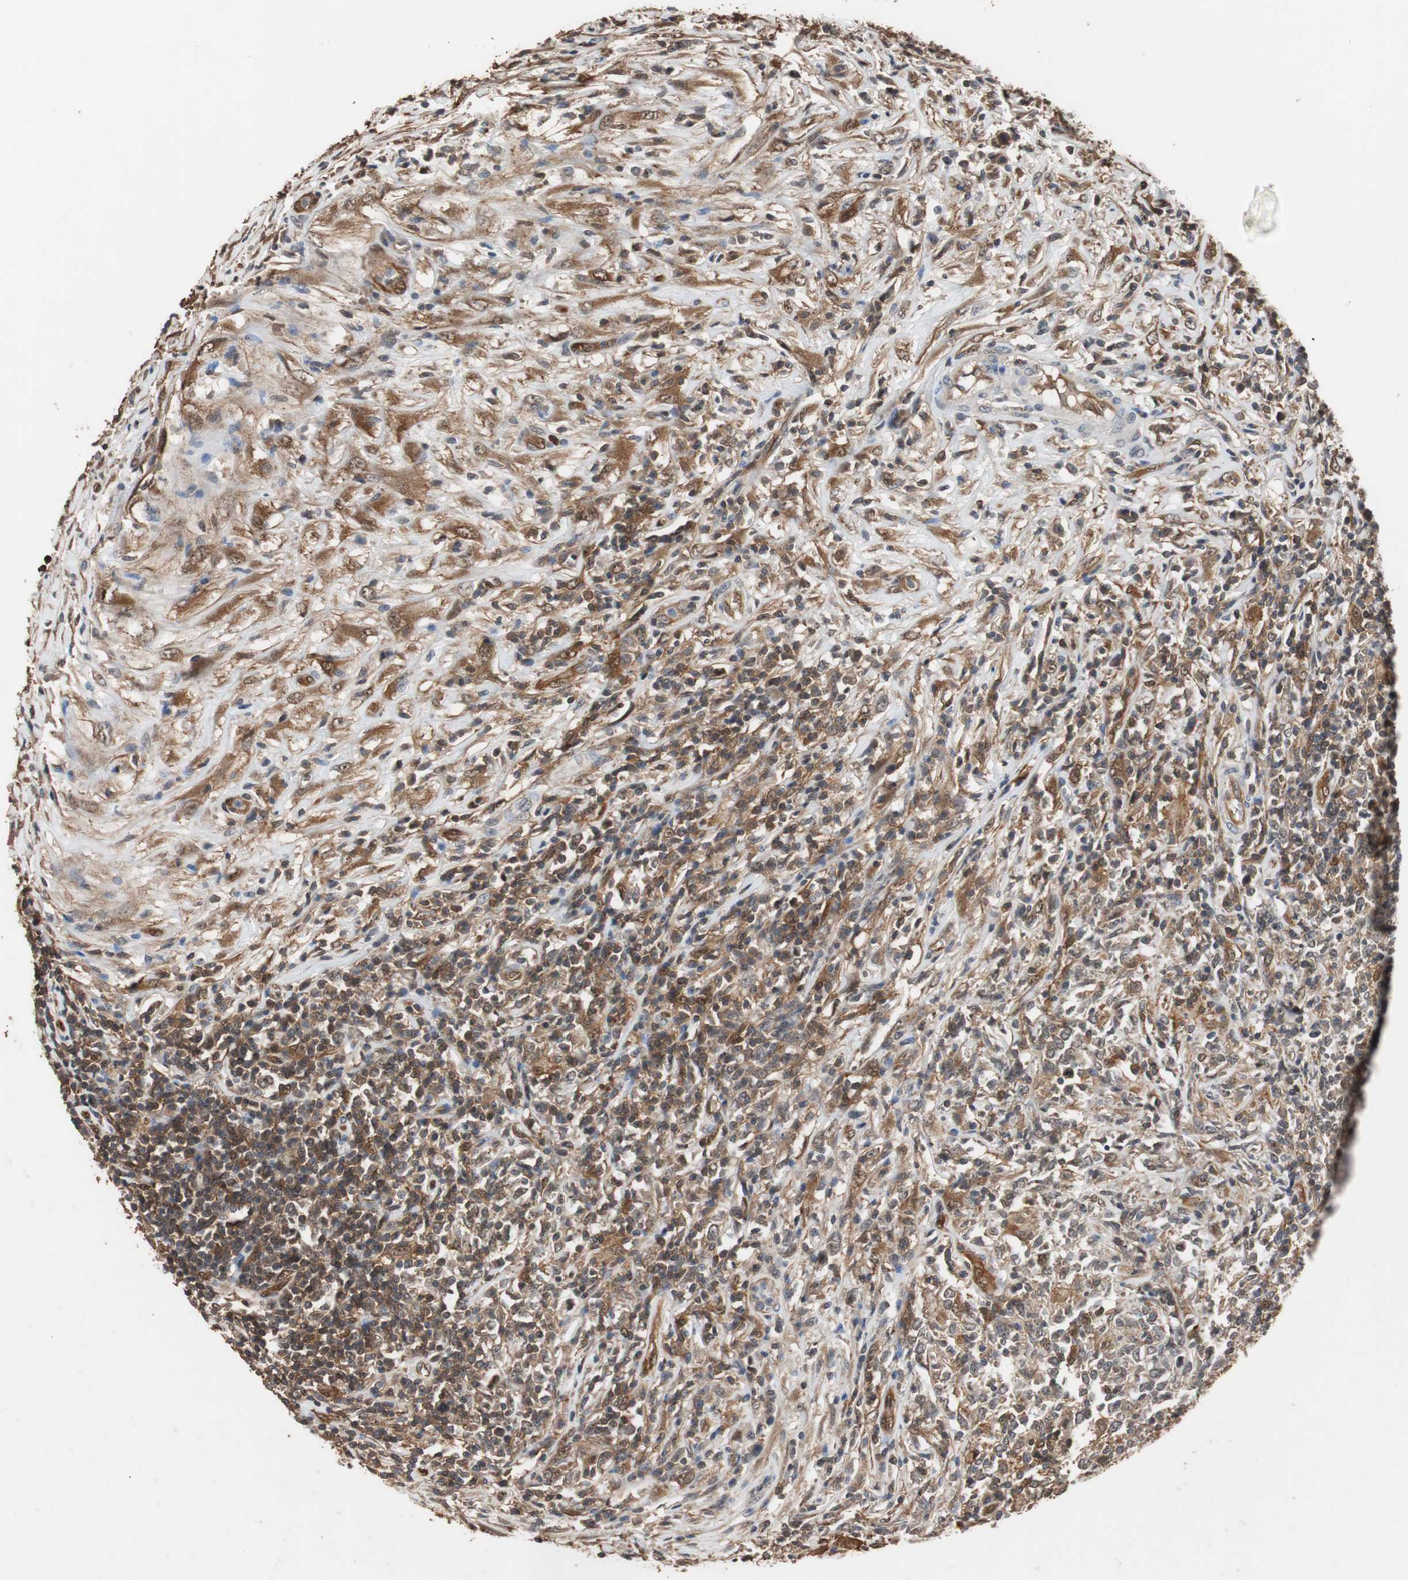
{"staining": {"intensity": "moderate", "quantity": "25%-75%", "location": "cytoplasmic/membranous,nuclear"}, "tissue": "lymphoma", "cell_type": "Tumor cells", "image_type": "cancer", "snomed": [{"axis": "morphology", "description": "Malignant lymphoma, non-Hodgkin's type, High grade"}, {"axis": "topography", "description": "Lymph node"}], "caption": "Immunohistochemistry (DAB) staining of human malignant lymphoma, non-Hodgkin's type (high-grade) exhibits moderate cytoplasmic/membranous and nuclear protein staining in approximately 25%-75% of tumor cells.", "gene": "NDRG1", "patient": {"sex": "female", "age": 84}}